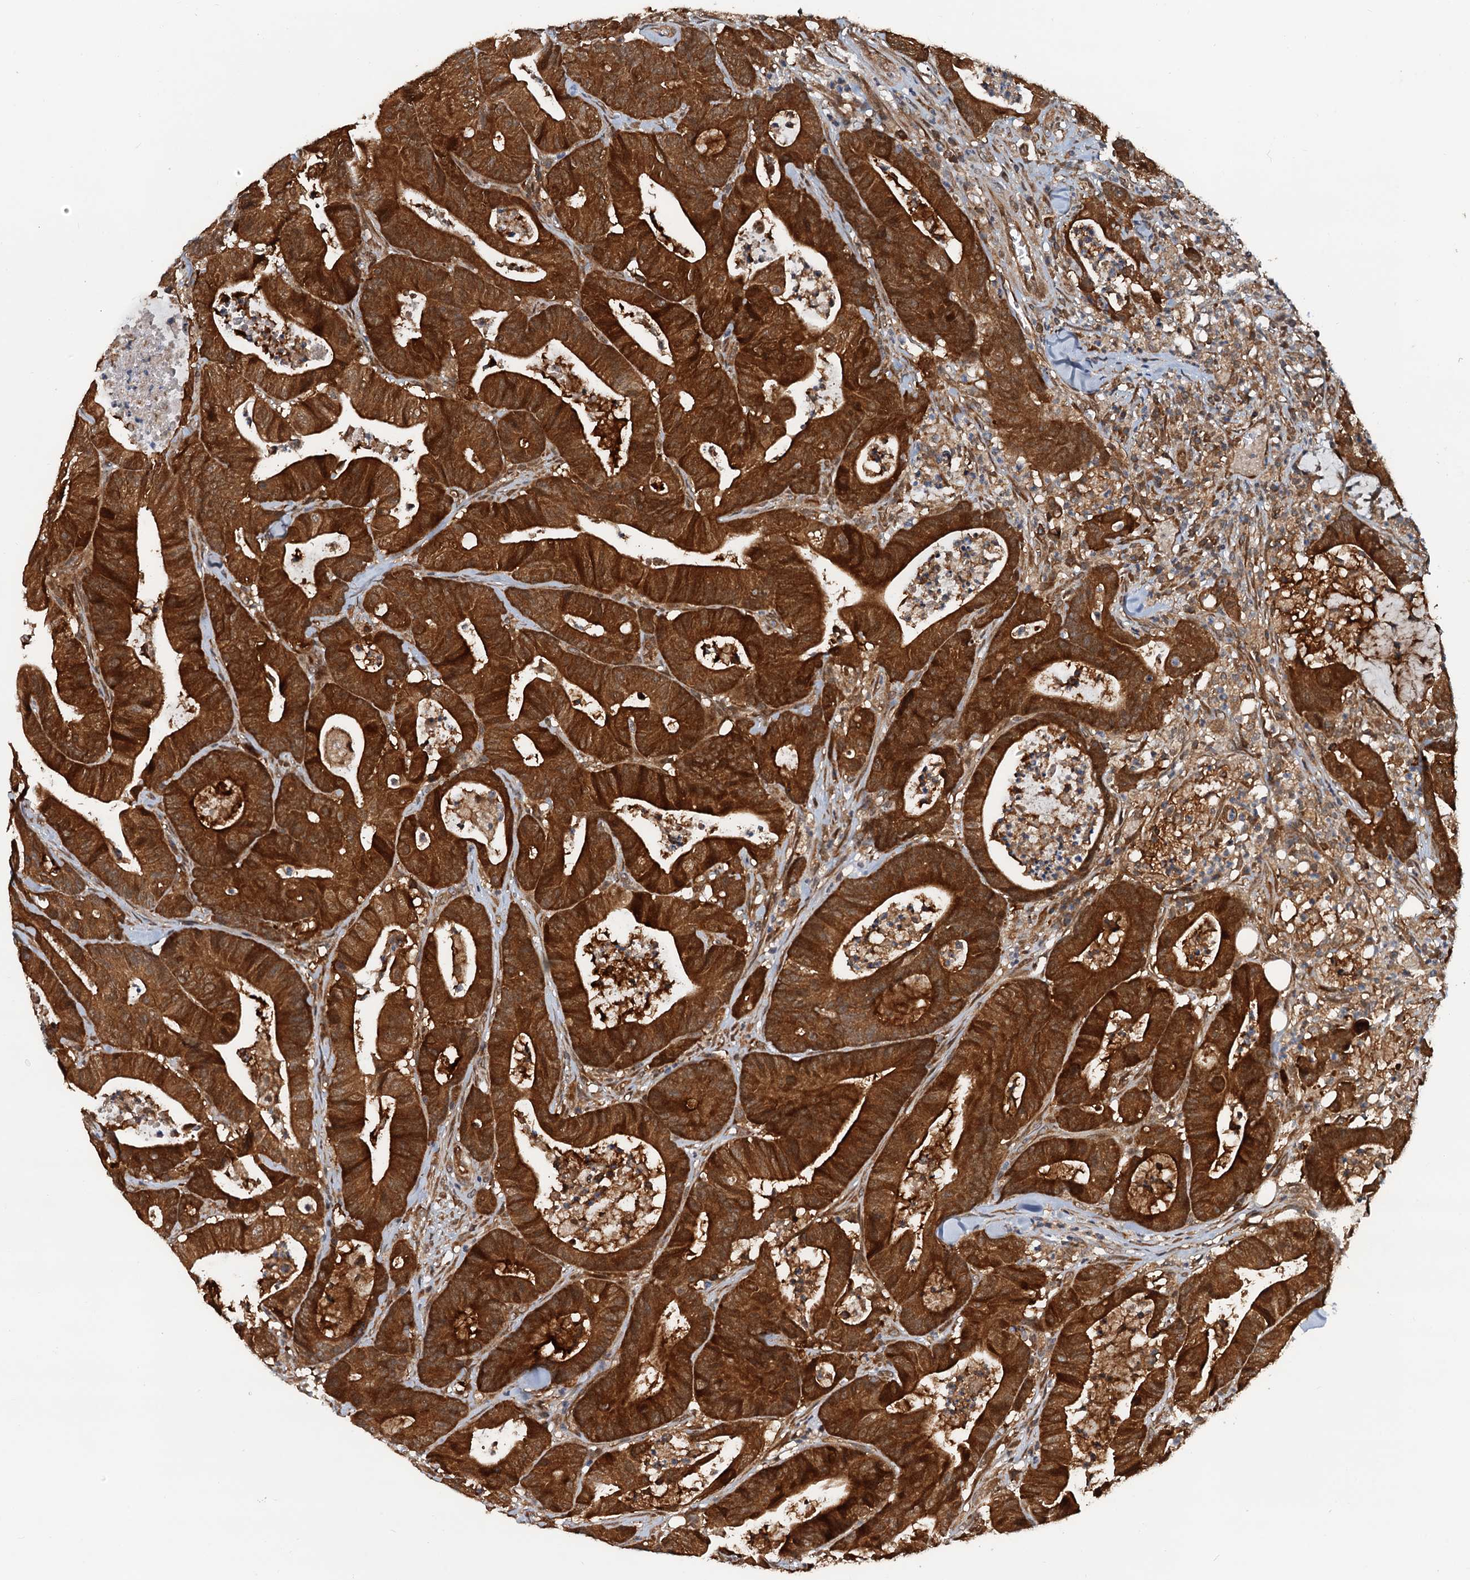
{"staining": {"intensity": "strong", "quantity": ">75%", "location": "cytoplasmic/membranous"}, "tissue": "colorectal cancer", "cell_type": "Tumor cells", "image_type": "cancer", "snomed": [{"axis": "morphology", "description": "Adenocarcinoma, NOS"}, {"axis": "topography", "description": "Colon"}], "caption": "Brown immunohistochemical staining in human adenocarcinoma (colorectal) demonstrates strong cytoplasmic/membranous expression in about >75% of tumor cells.", "gene": "AAGAB", "patient": {"sex": "female", "age": 84}}